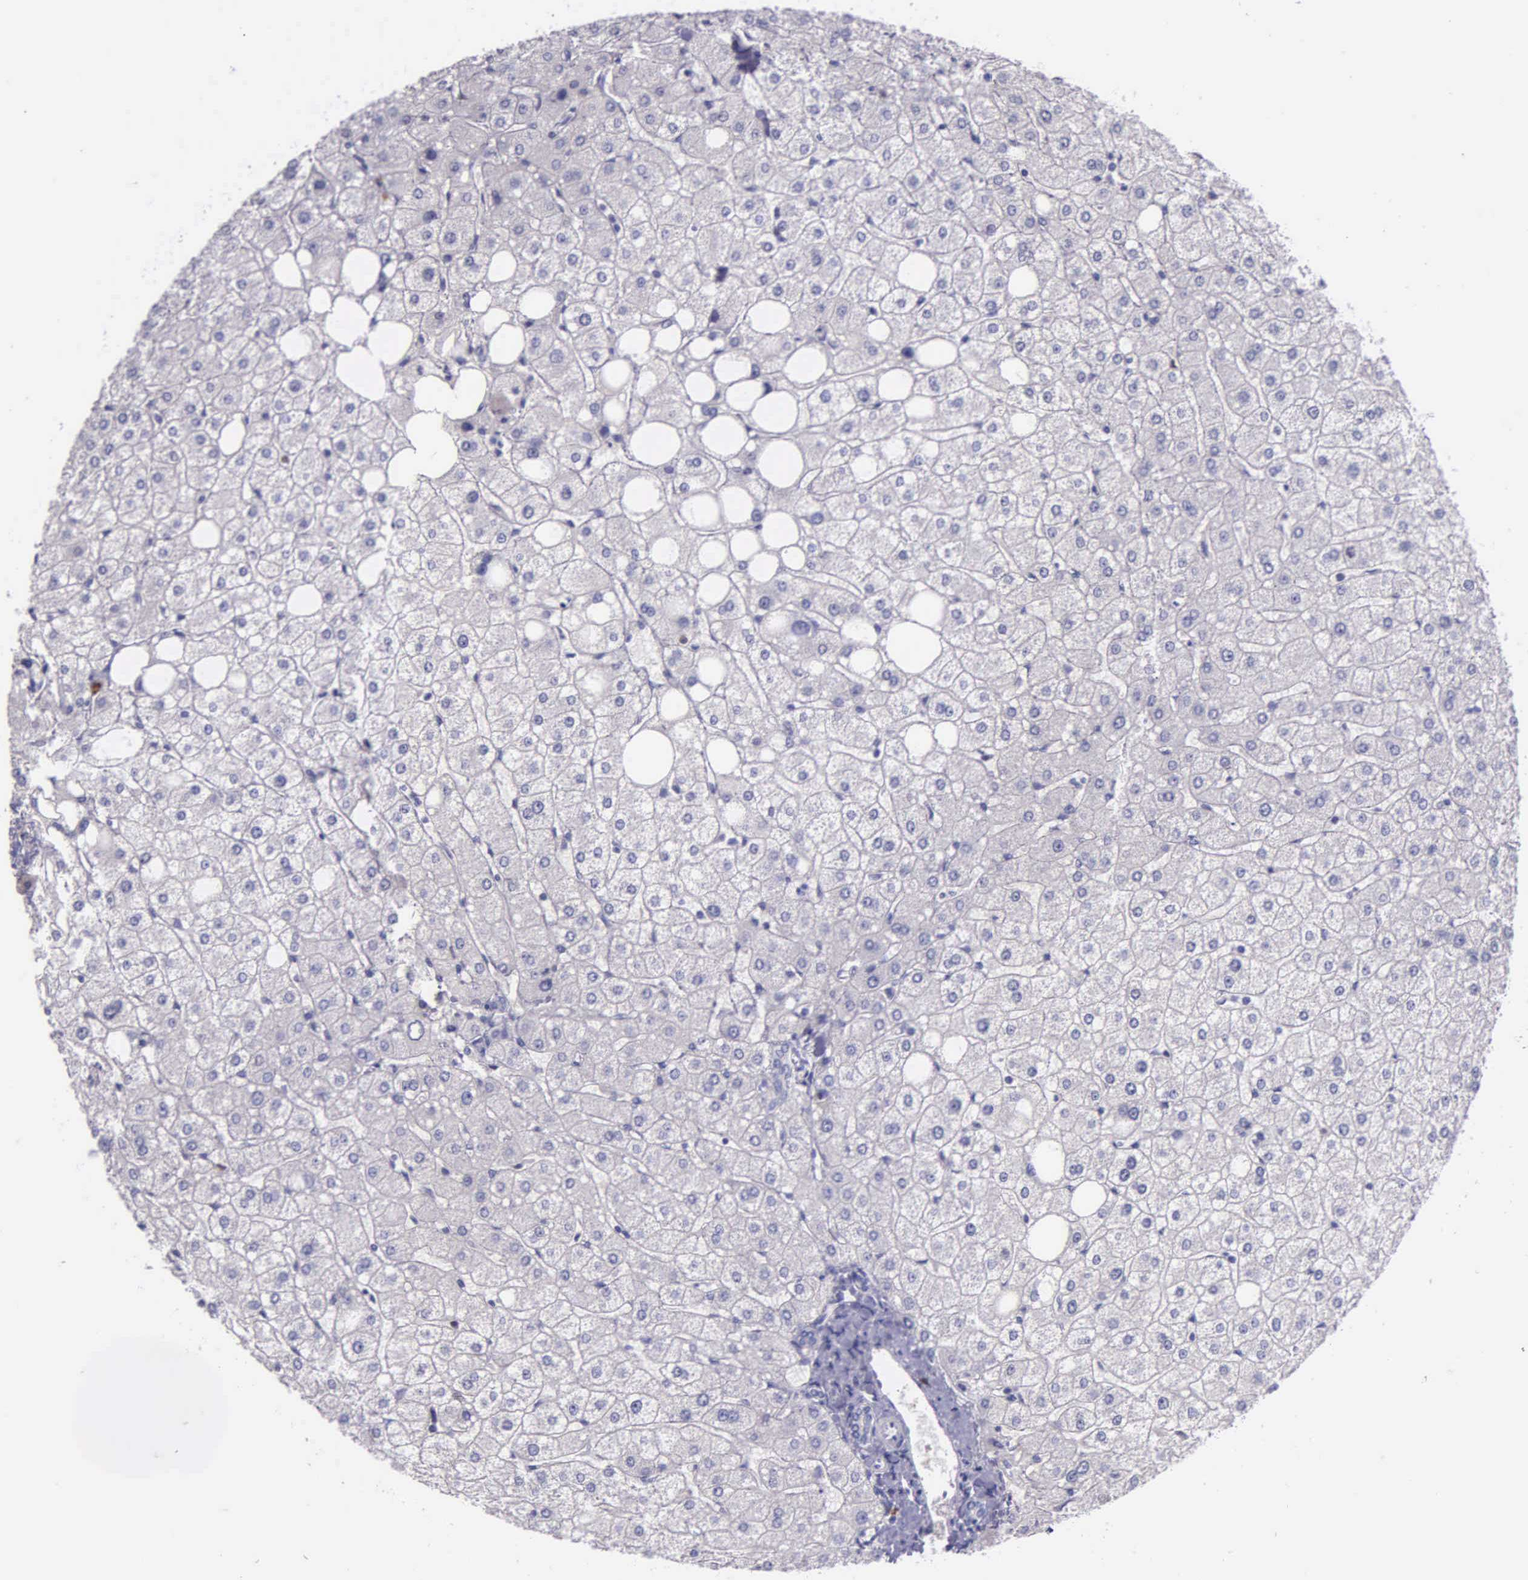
{"staining": {"intensity": "negative", "quantity": "none", "location": "none"}, "tissue": "liver", "cell_type": "Cholangiocytes", "image_type": "normal", "snomed": [{"axis": "morphology", "description": "Normal tissue, NOS"}, {"axis": "topography", "description": "Liver"}], "caption": "Immunohistochemistry (IHC) image of normal liver: liver stained with DAB displays no significant protein positivity in cholangiocytes. (Stains: DAB (3,3'-diaminobenzidine) IHC with hematoxylin counter stain, Microscopy: brightfield microscopy at high magnification).", "gene": "MCM5", "patient": {"sex": "male", "age": 35}}